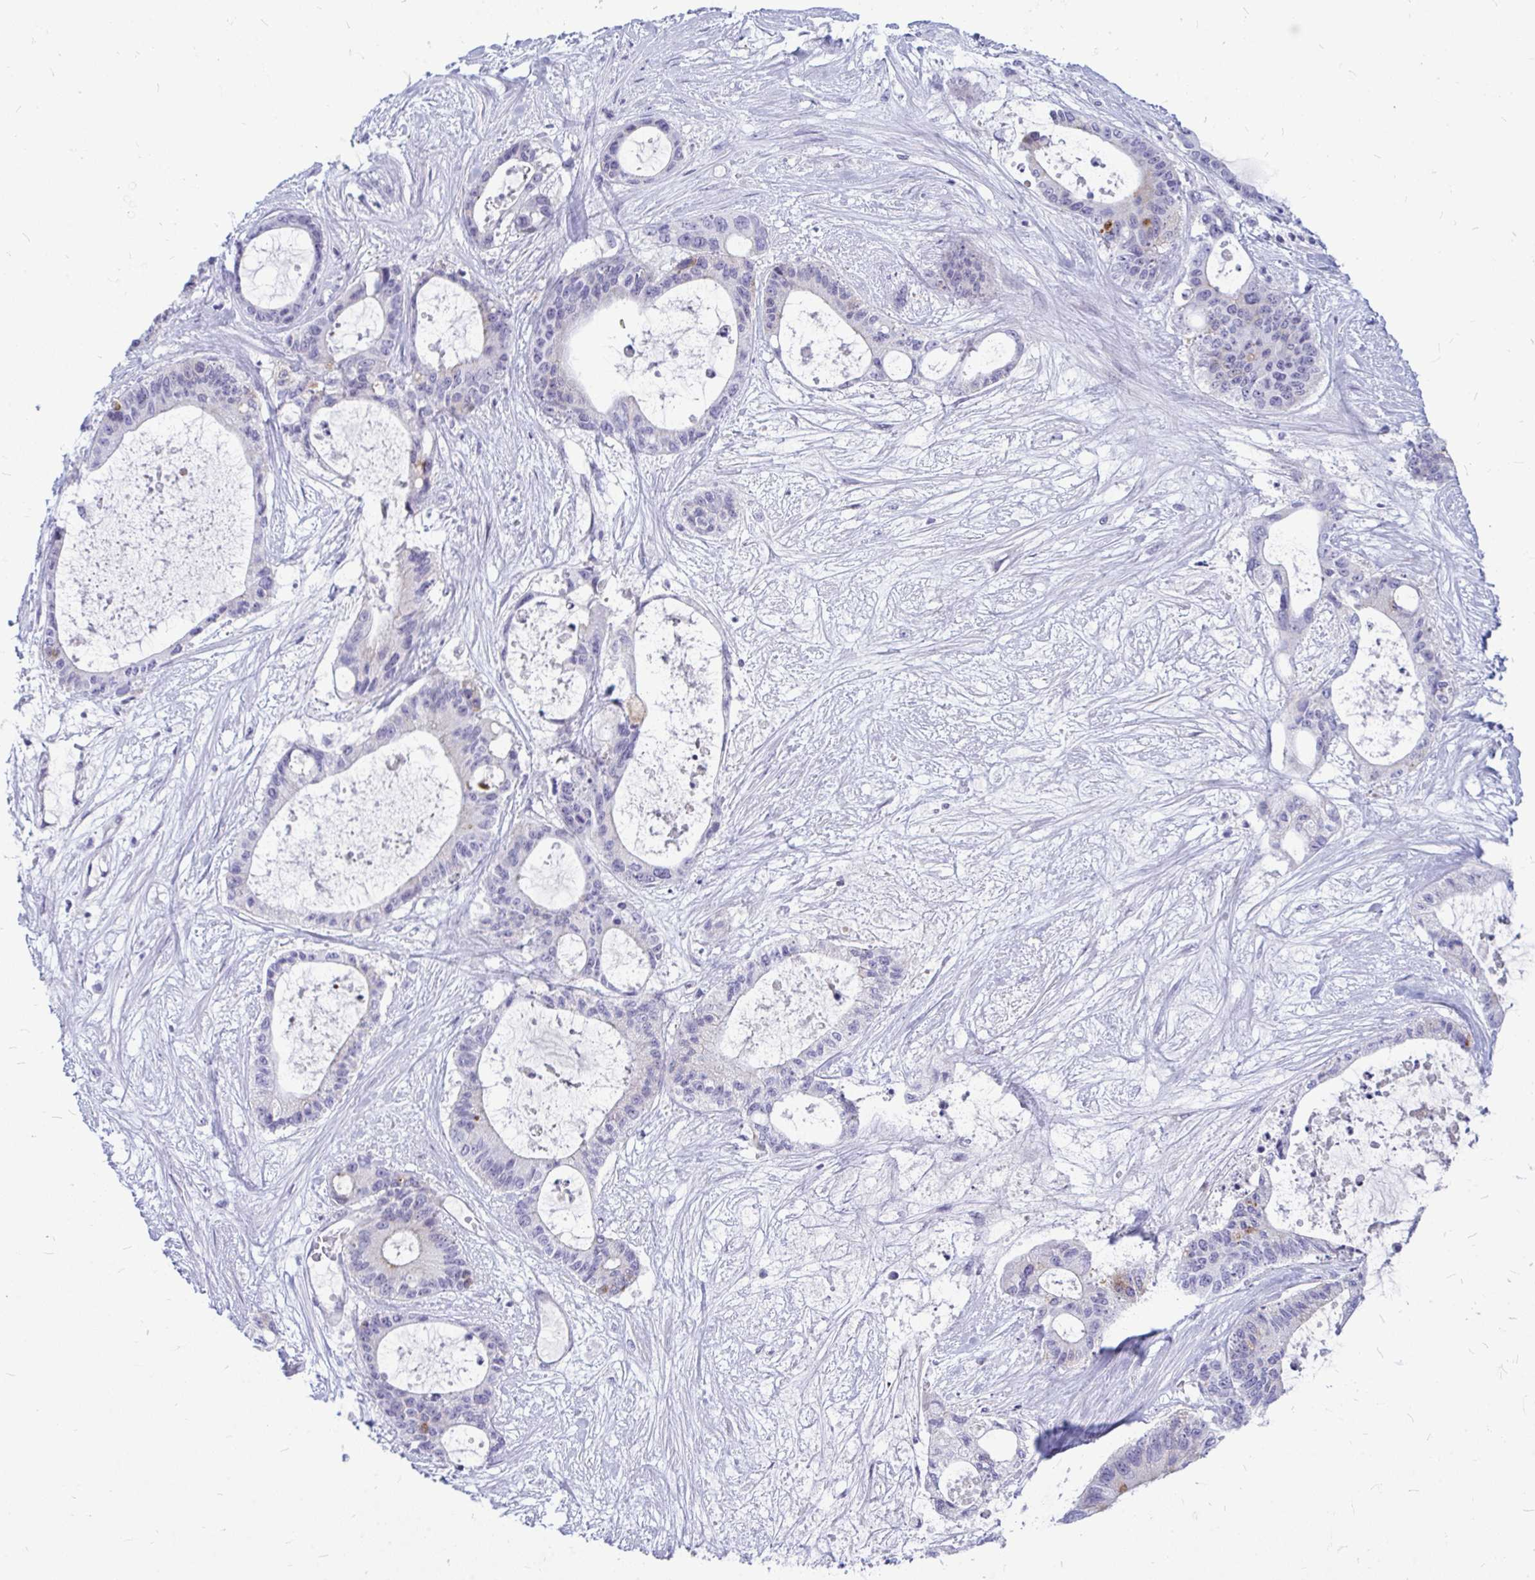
{"staining": {"intensity": "strong", "quantity": "<25%", "location": "cytoplasmic/membranous"}, "tissue": "liver cancer", "cell_type": "Tumor cells", "image_type": "cancer", "snomed": [{"axis": "morphology", "description": "Normal tissue, NOS"}, {"axis": "morphology", "description": "Cholangiocarcinoma"}, {"axis": "topography", "description": "Liver"}, {"axis": "topography", "description": "Peripheral nerve tissue"}], "caption": "Liver cancer (cholangiocarcinoma) stained with a protein marker exhibits strong staining in tumor cells.", "gene": "ZSCAN25", "patient": {"sex": "female", "age": 73}}